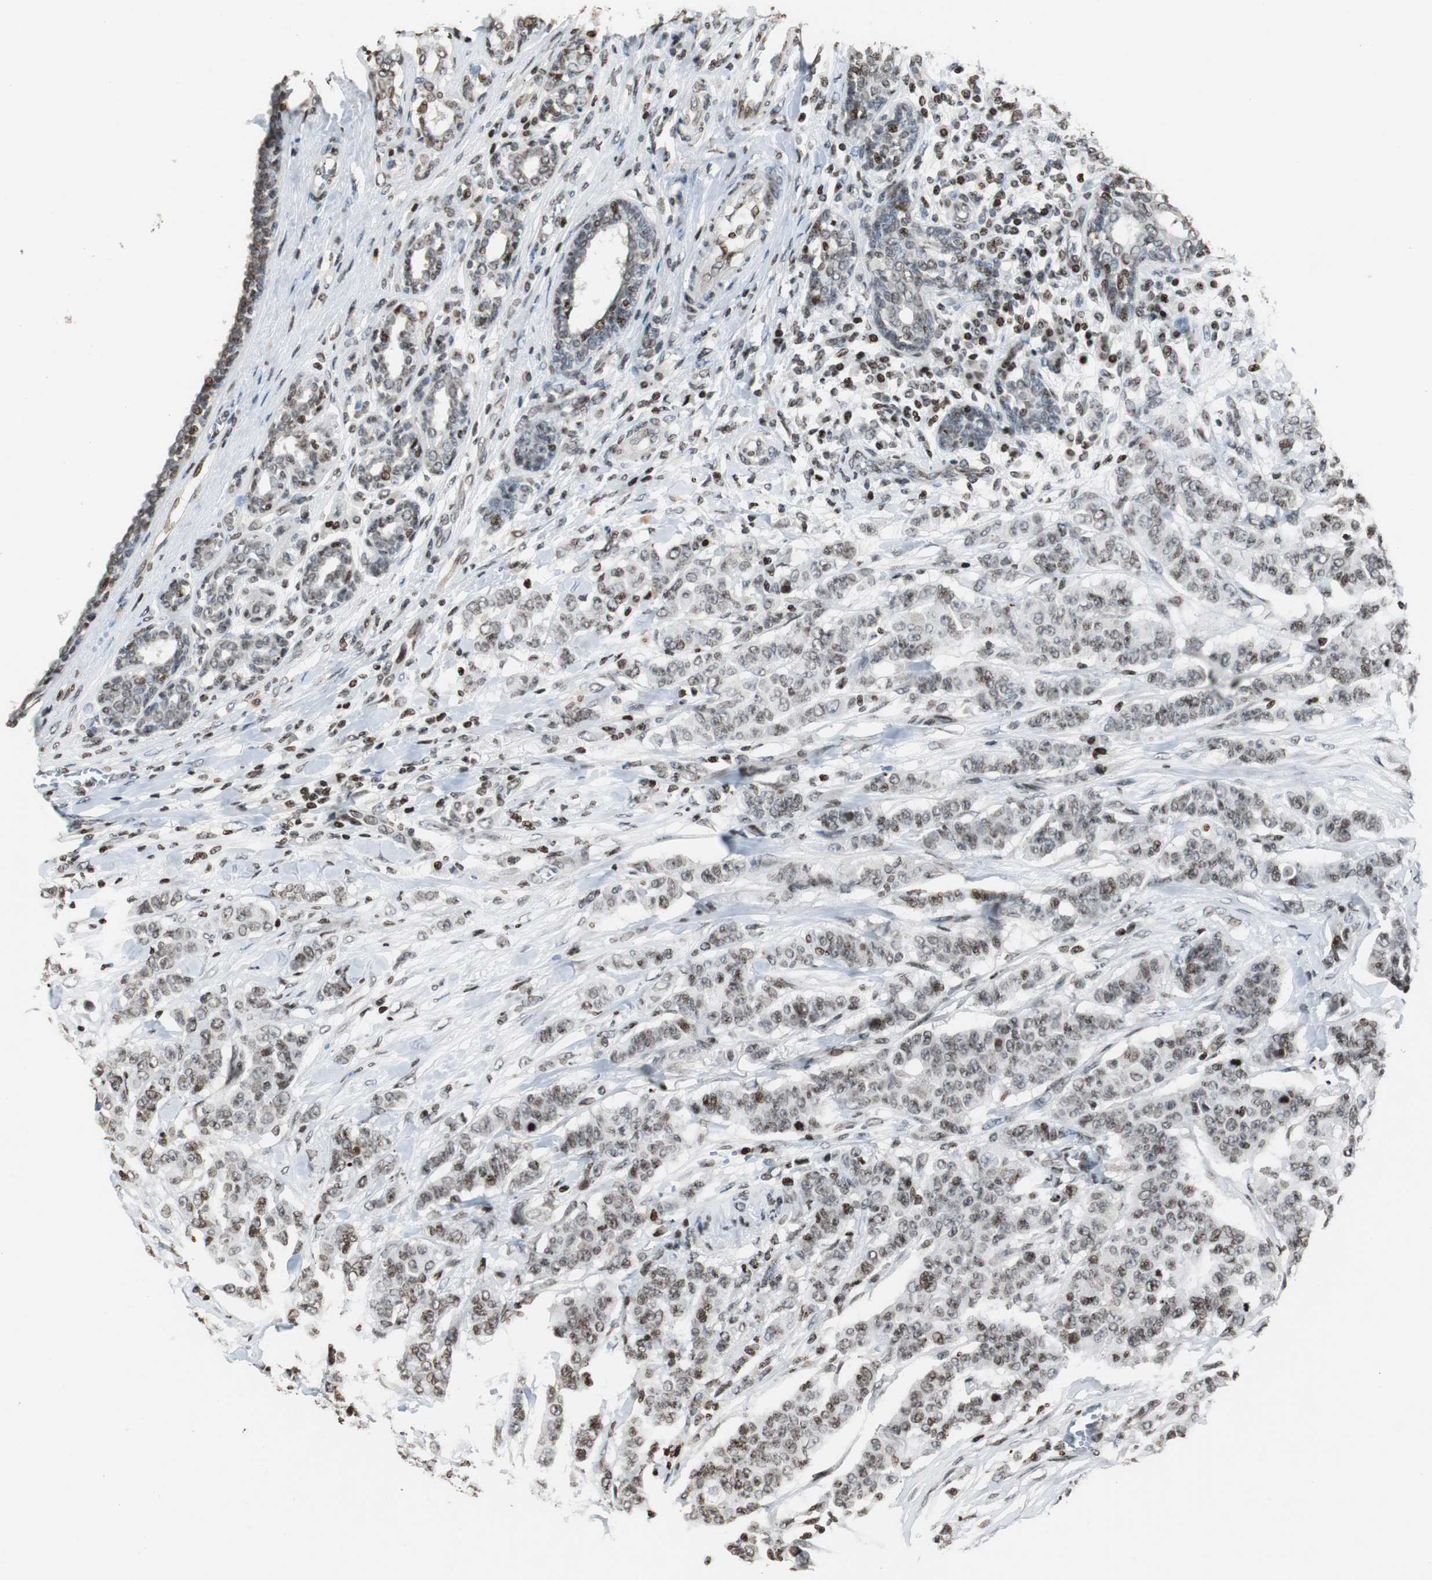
{"staining": {"intensity": "moderate", "quantity": ">75%", "location": "nuclear"}, "tissue": "breast cancer", "cell_type": "Tumor cells", "image_type": "cancer", "snomed": [{"axis": "morphology", "description": "Duct carcinoma"}, {"axis": "topography", "description": "Breast"}], "caption": "IHC of human breast cancer (invasive ductal carcinoma) displays medium levels of moderate nuclear expression in about >75% of tumor cells. The protein is stained brown, and the nuclei are stained in blue (DAB (3,3'-diaminobenzidine) IHC with brightfield microscopy, high magnification).", "gene": "PAXIP1", "patient": {"sex": "female", "age": 40}}